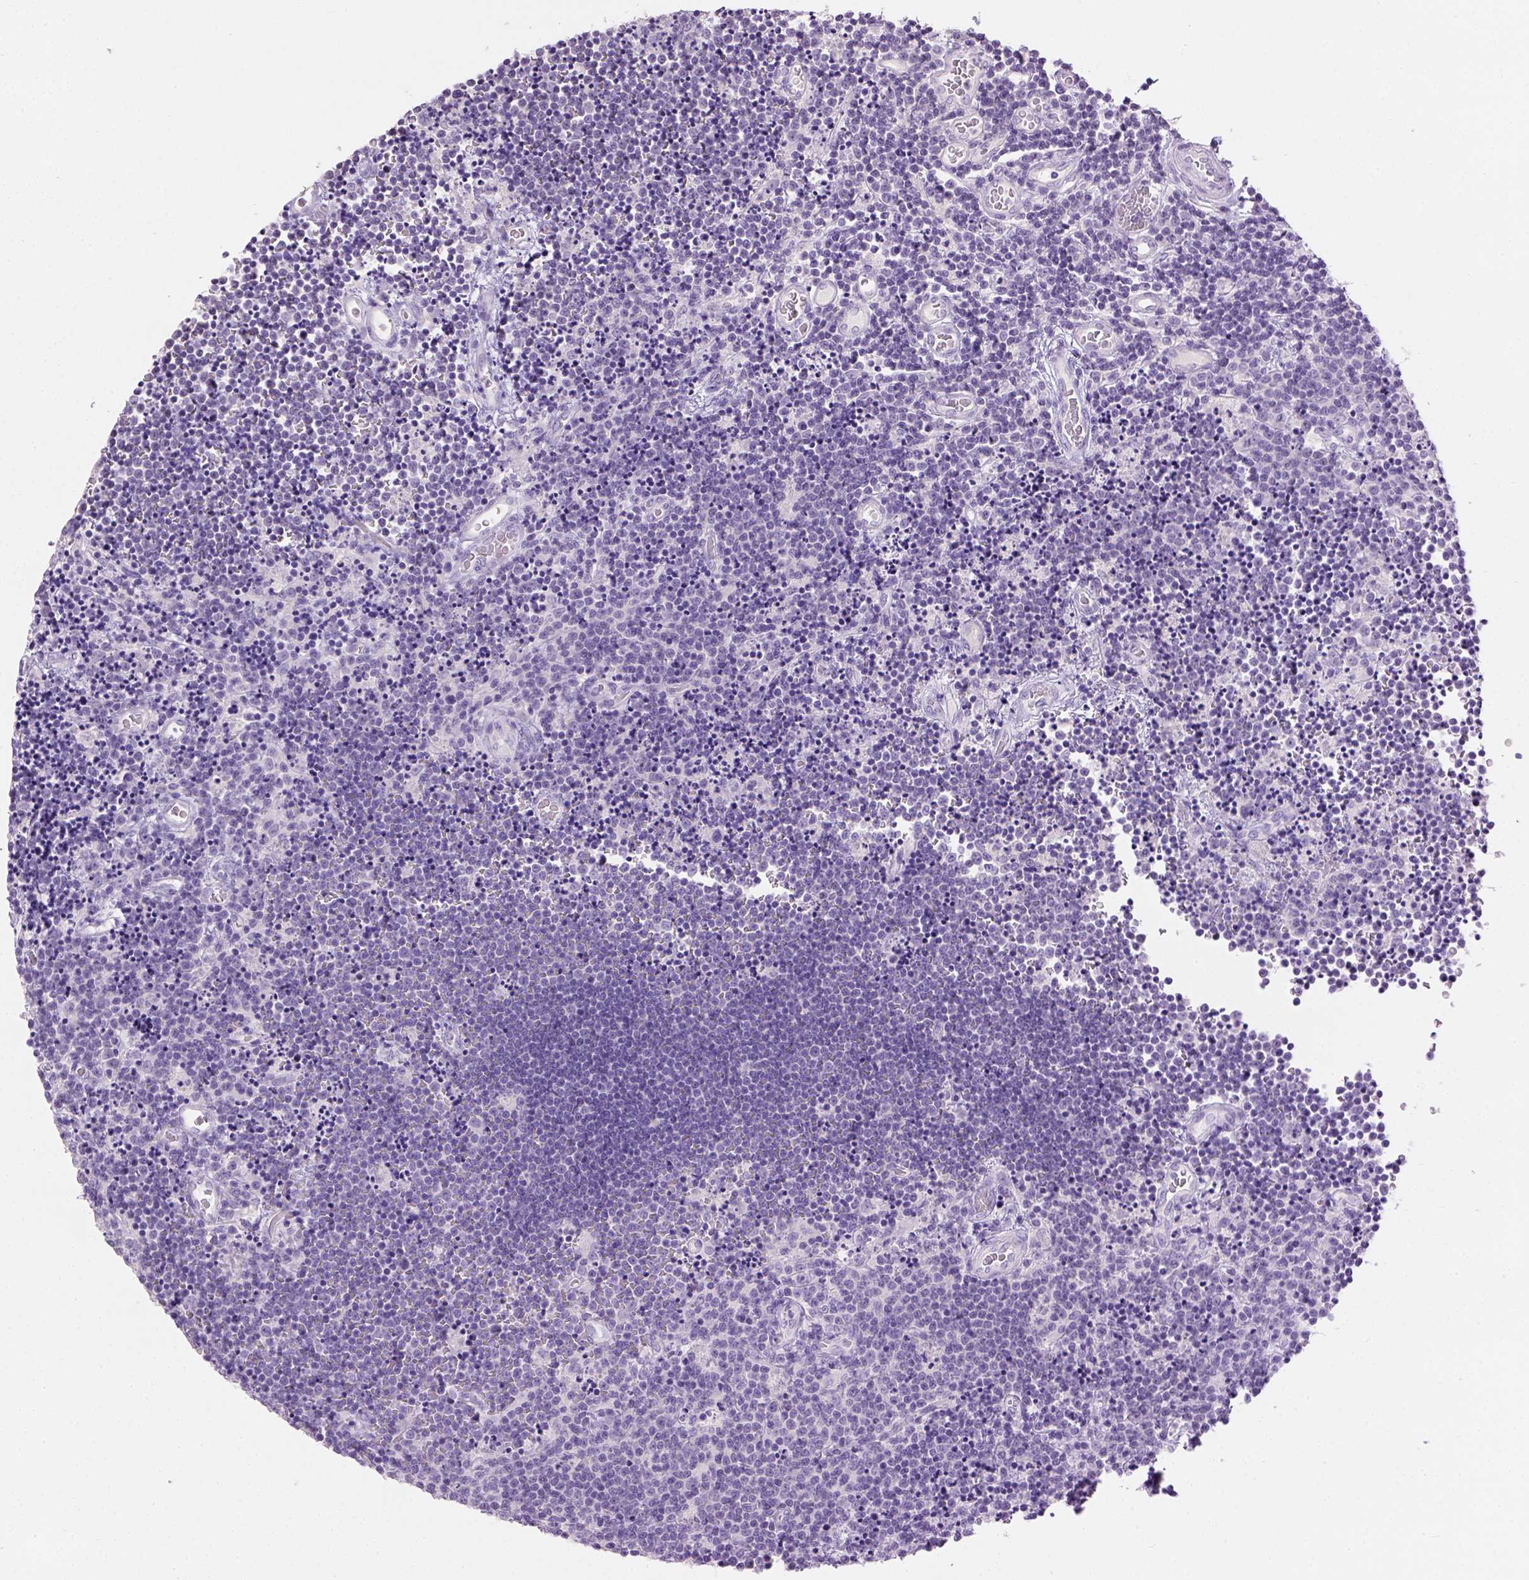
{"staining": {"intensity": "negative", "quantity": "none", "location": "none"}, "tissue": "lymphoma", "cell_type": "Tumor cells", "image_type": "cancer", "snomed": [{"axis": "morphology", "description": "Malignant lymphoma, non-Hodgkin's type, Low grade"}, {"axis": "topography", "description": "Brain"}], "caption": "Protein analysis of lymphoma shows no significant staining in tumor cells.", "gene": "CYP24A1", "patient": {"sex": "female", "age": 66}}